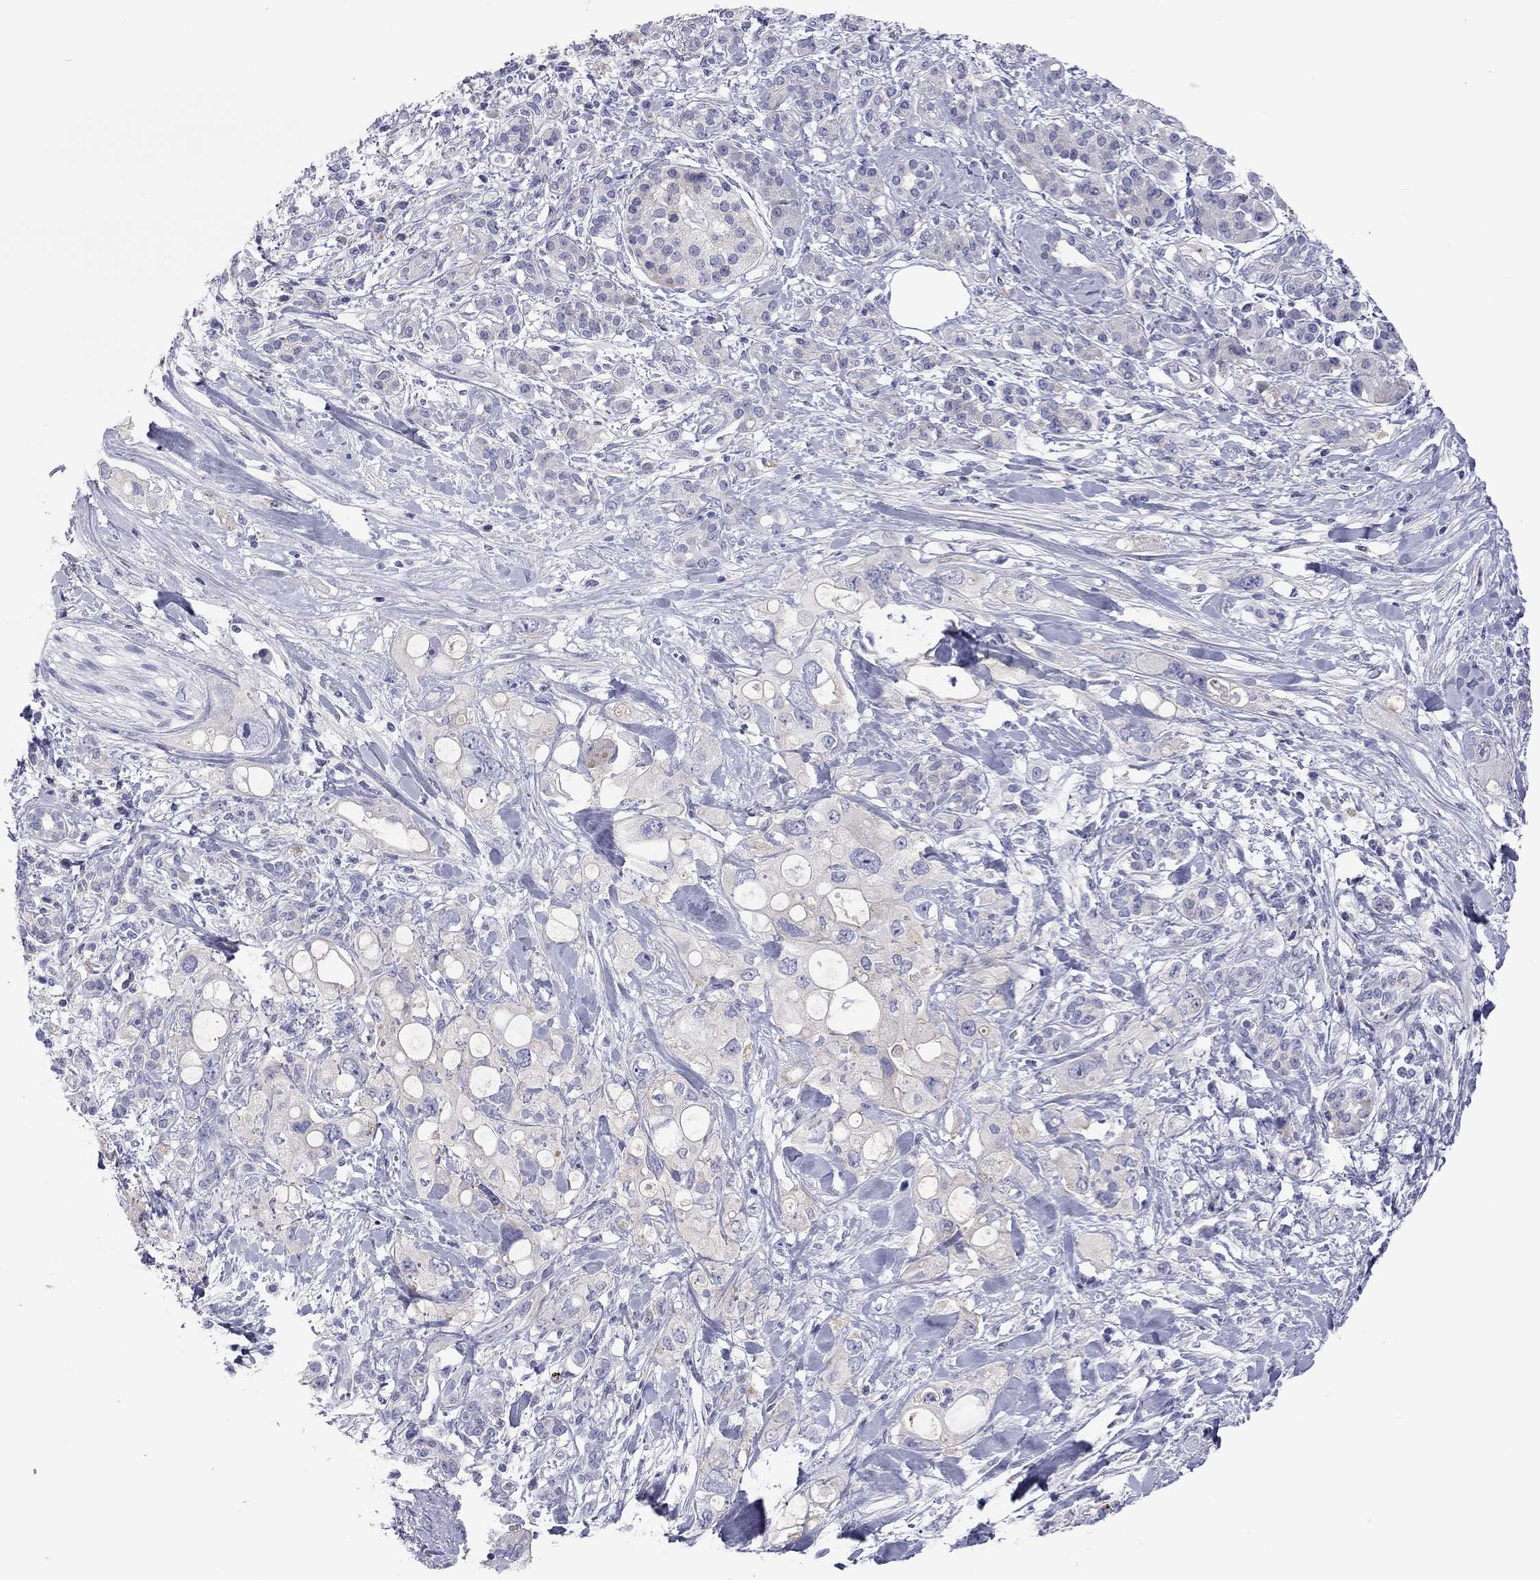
{"staining": {"intensity": "negative", "quantity": "none", "location": "none"}, "tissue": "pancreatic cancer", "cell_type": "Tumor cells", "image_type": "cancer", "snomed": [{"axis": "morphology", "description": "Adenocarcinoma, NOS"}, {"axis": "topography", "description": "Pancreas"}], "caption": "A high-resolution image shows immunohistochemistry staining of pancreatic cancer (adenocarcinoma), which shows no significant expression in tumor cells. Brightfield microscopy of IHC stained with DAB (brown) and hematoxylin (blue), captured at high magnification.", "gene": "ST7L", "patient": {"sex": "female", "age": 56}}